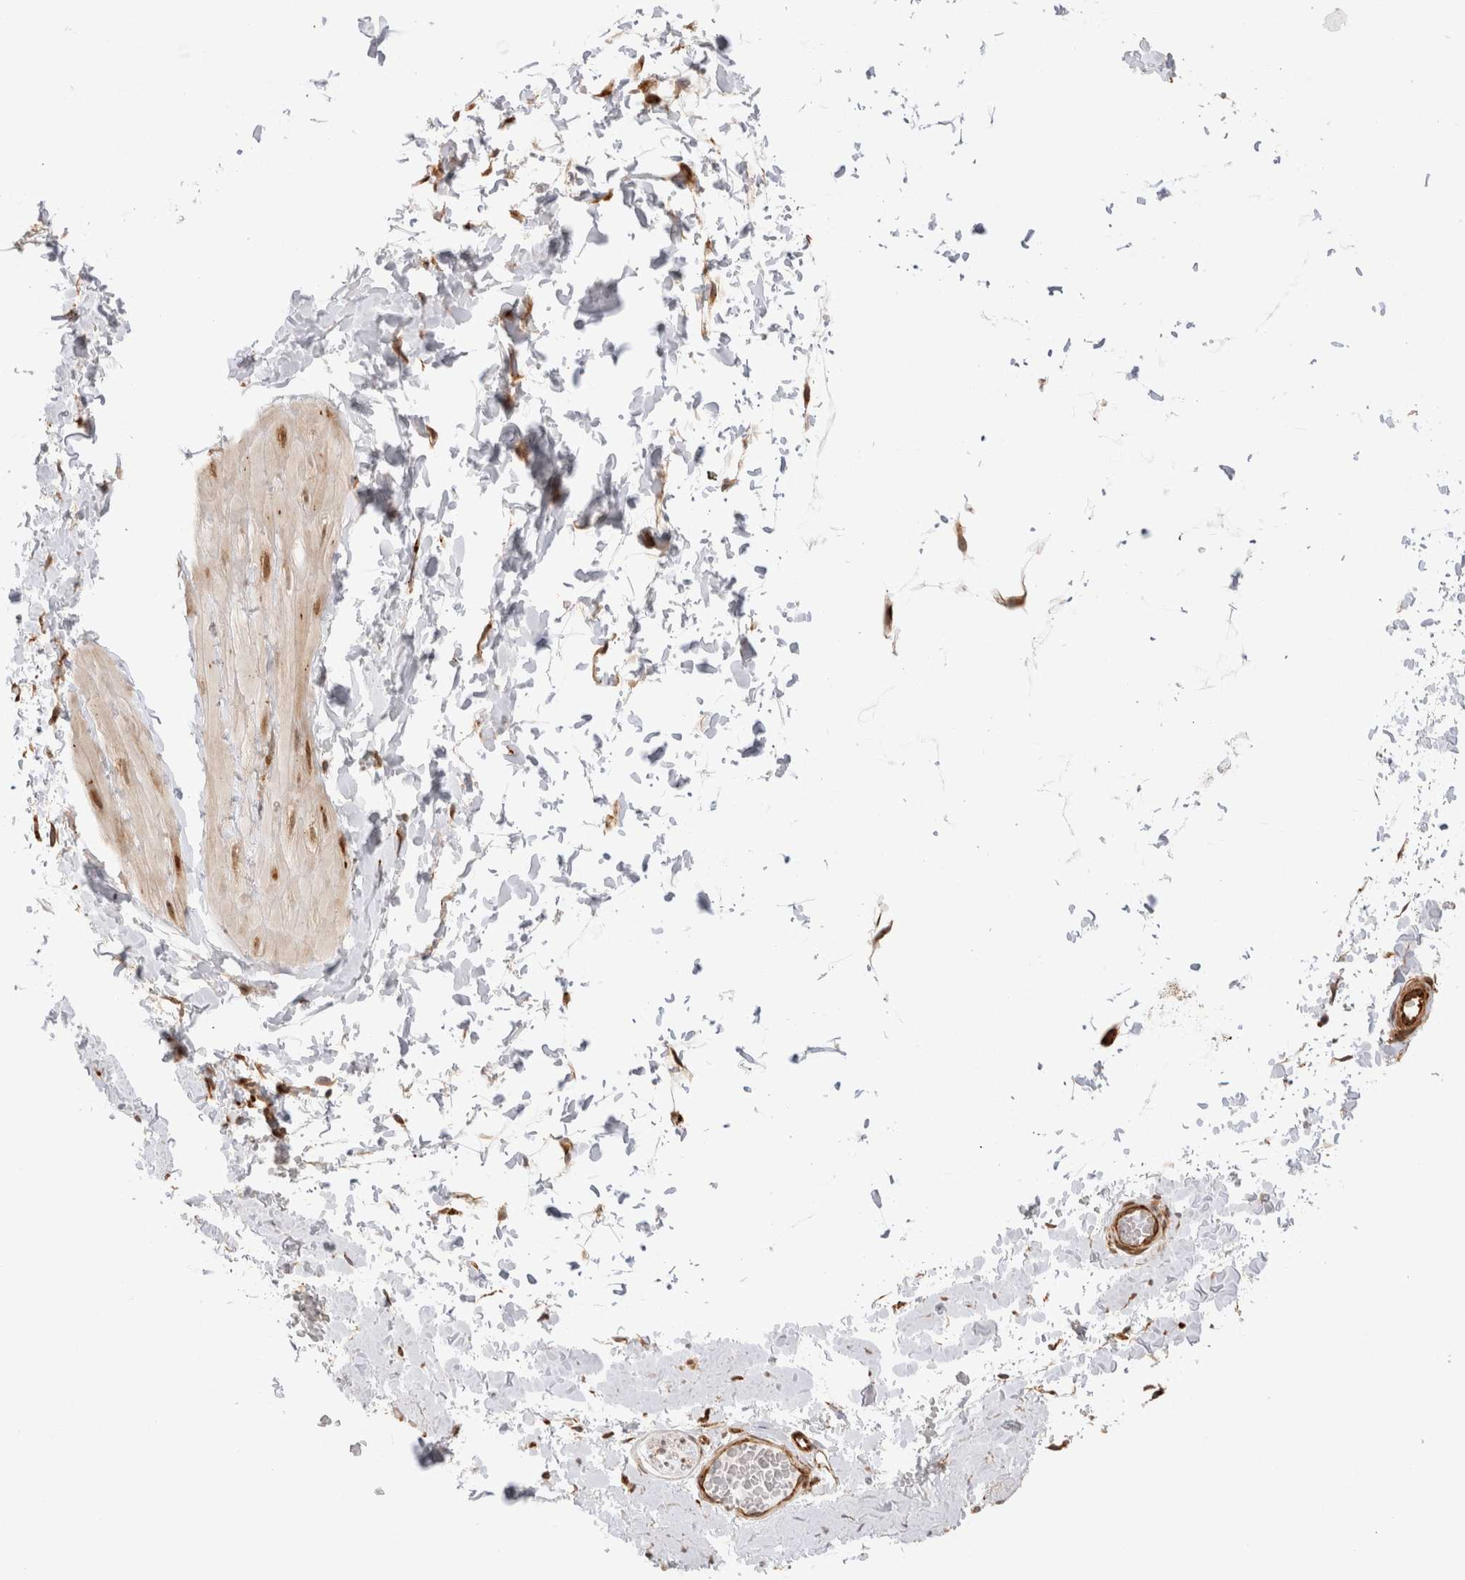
{"staining": {"intensity": "moderate", "quantity": "25%-75%", "location": "cytoplasmic/membranous,nuclear"}, "tissue": "adipose tissue", "cell_type": "Adipocytes", "image_type": "normal", "snomed": [{"axis": "morphology", "description": "Normal tissue, NOS"}, {"axis": "topography", "description": "Adipose tissue"}, {"axis": "topography", "description": "Vascular tissue"}, {"axis": "topography", "description": "Peripheral nerve tissue"}], "caption": "Brown immunohistochemical staining in normal human adipose tissue shows moderate cytoplasmic/membranous,nuclear expression in approximately 25%-75% of adipocytes.", "gene": "ACTL9", "patient": {"sex": "male", "age": 25}}